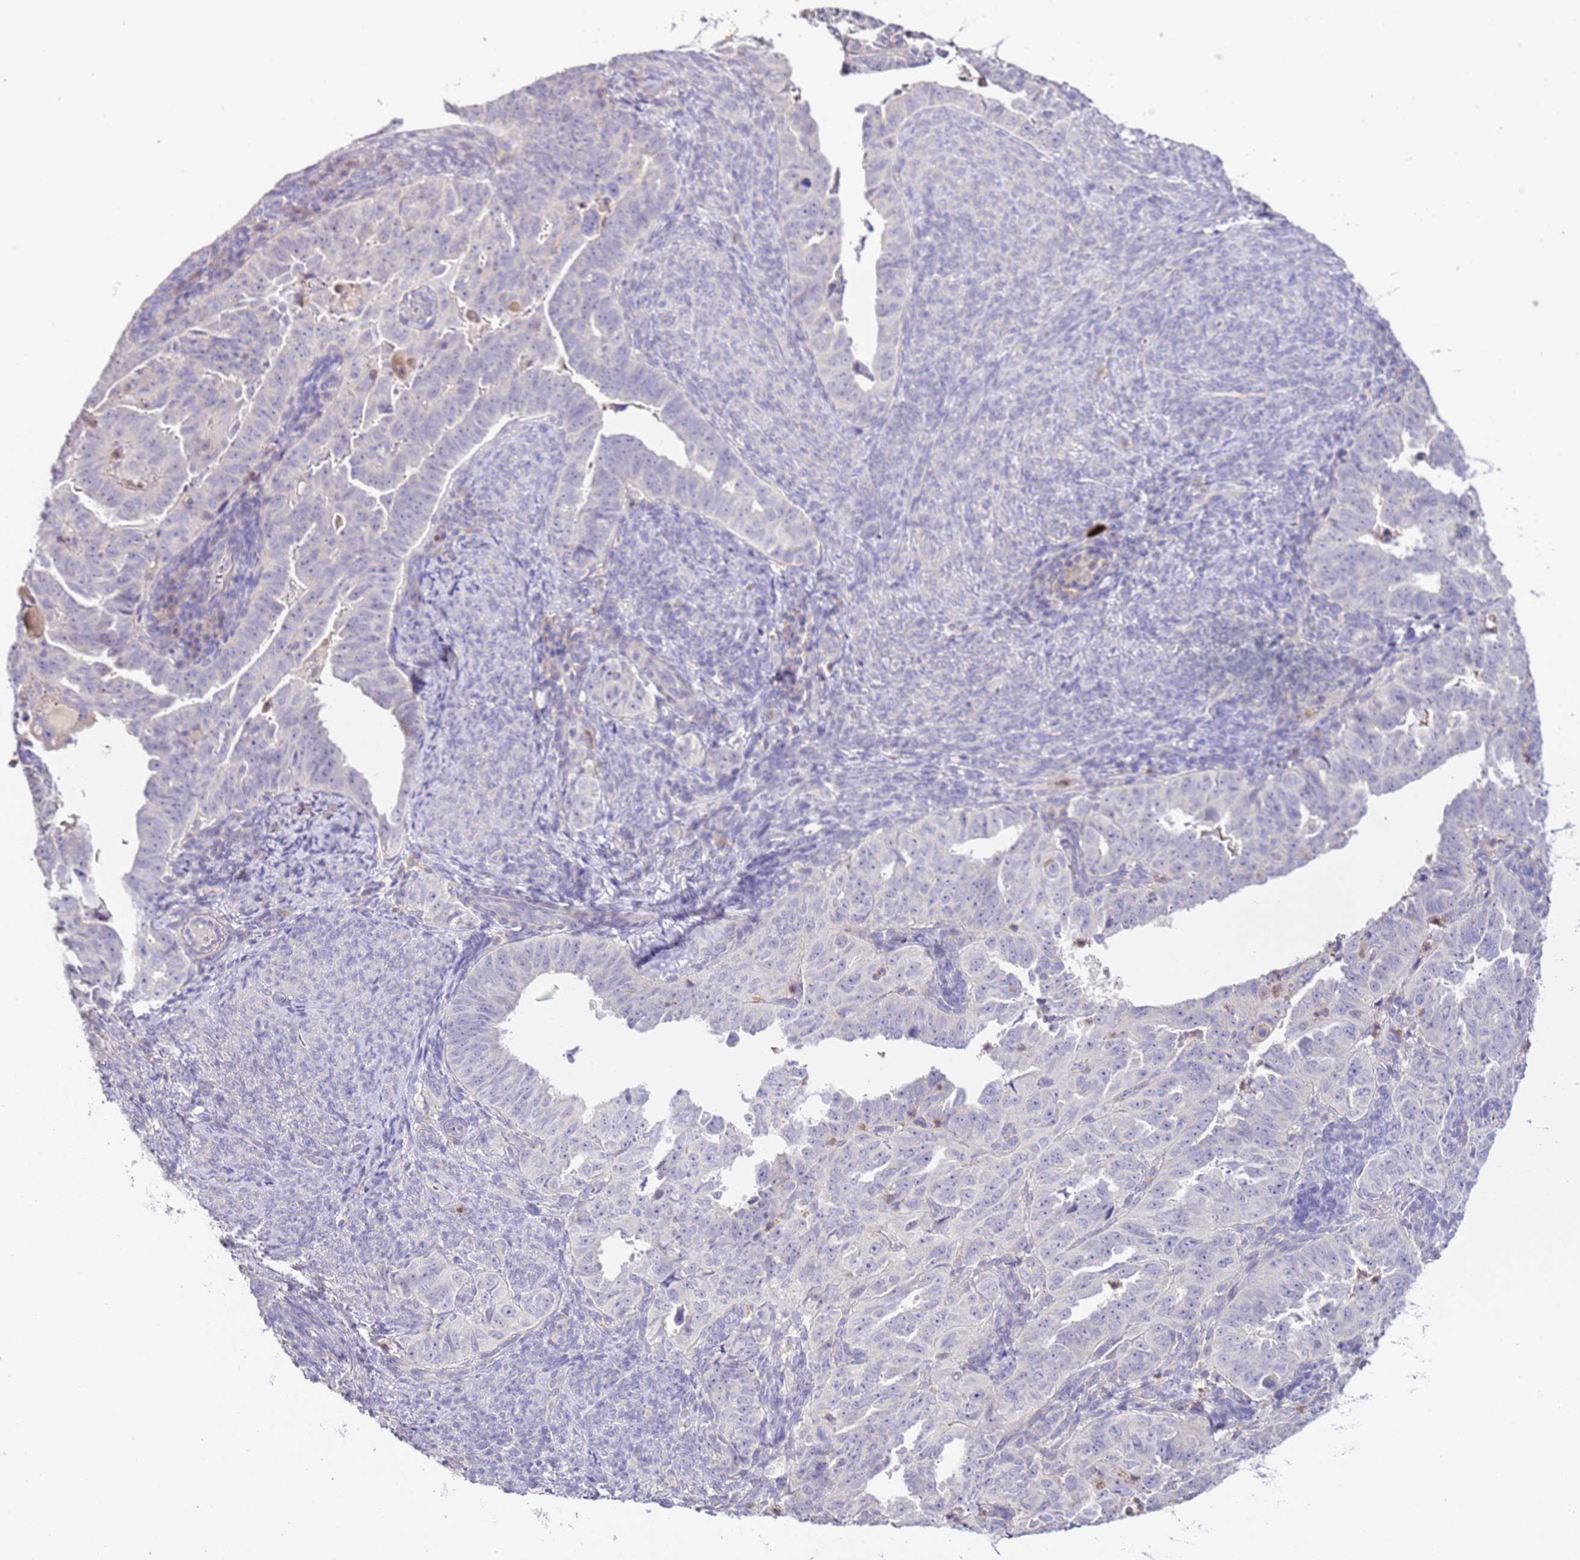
{"staining": {"intensity": "negative", "quantity": "none", "location": "none"}, "tissue": "endometrial cancer", "cell_type": "Tumor cells", "image_type": "cancer", "snomed": [{"axis": "morphology", "description": "Adenocarcinoma, NOS"}, {"axis": "topography", "description": "Endometrium"}], "caption": "The immunohistochemistry (IHC) image has no significant staining in tumor cells of endometrial adenocarcinoma tissue.", "gene": "IL2RG", "patient": {"sex": "female", "age": 65}}